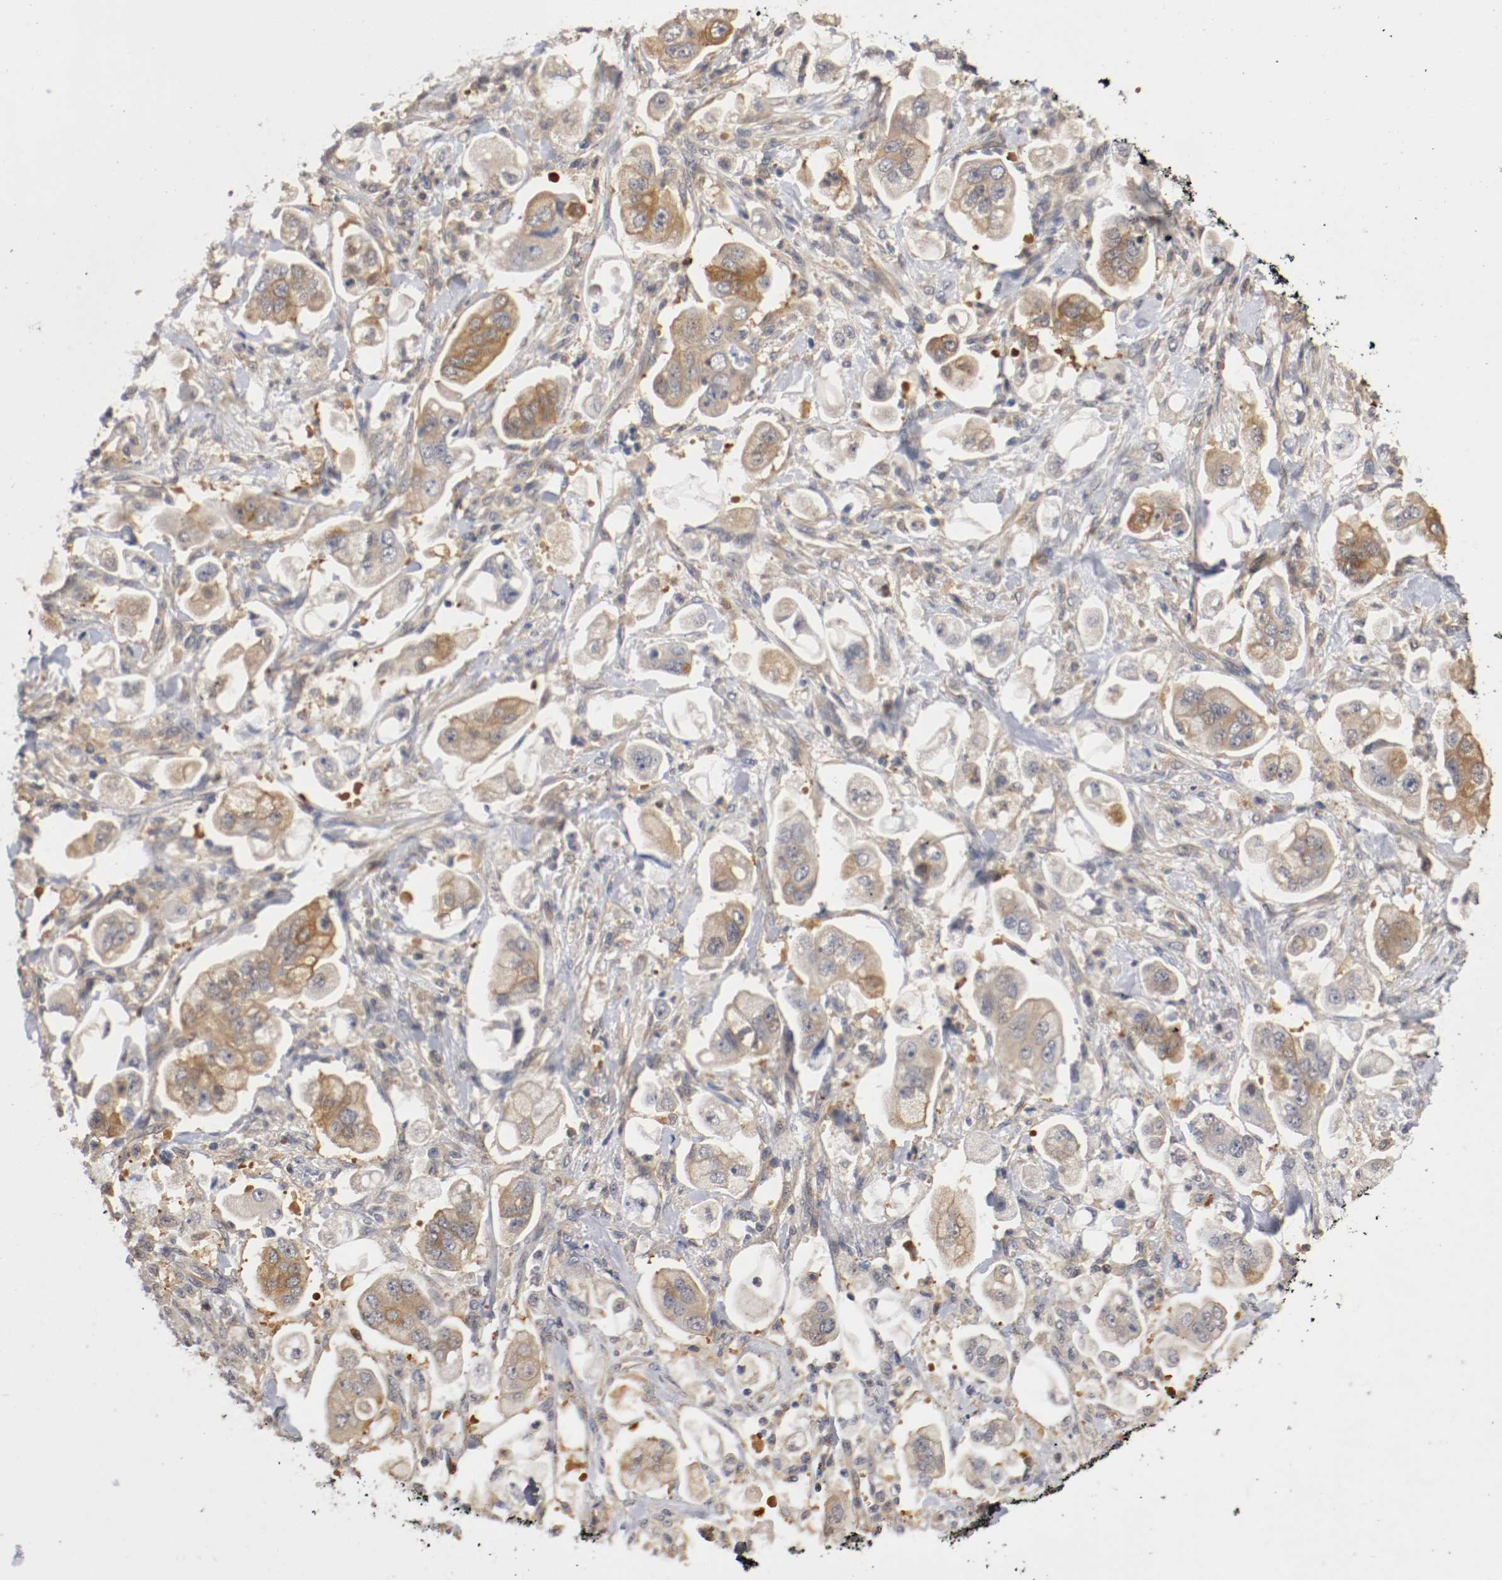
{"staining": {"intensity": "weak", "quantity": "25%-75%", "location": "cytoplasmic/membranous"}, "tissue": "stomach cancer", "cell_type": "Tumor cells", "image_type": "cancer", "snomed": [{"axis": "morphology", "description": "Adenocarcinoma, NOS"}, {"axis": "topography", "description": "Stomach"}], "caption": "Human stomach adenocarcinoma stained for a protein (brown) shows weak cytoplasmic/membranous positive expression in about 25%-75% of tumor cells.", "gene": "RBM23", "patient": {"sex": "male", "age": 62}}